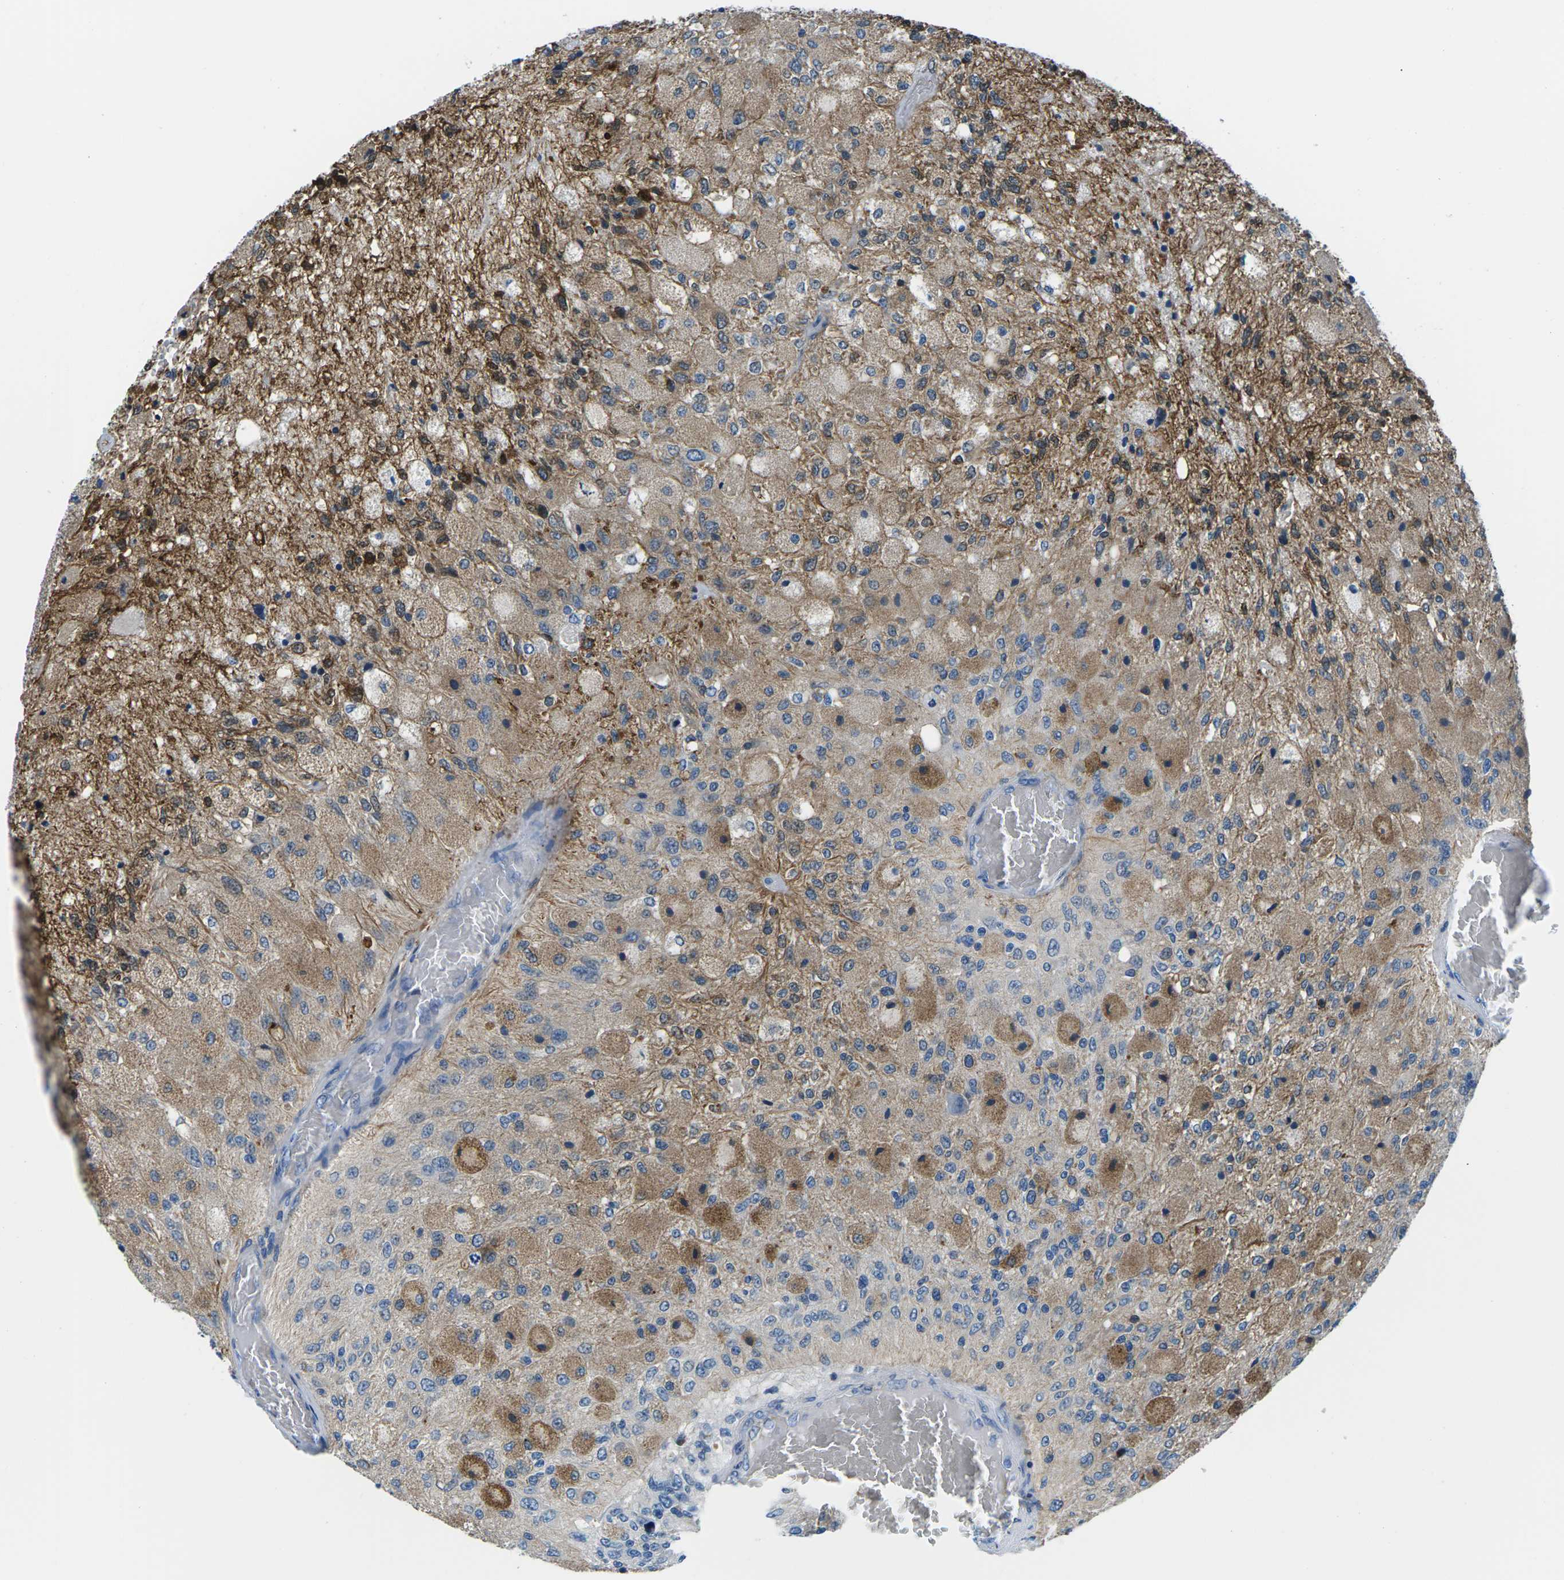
{"staining": {"intensity": "moderate", "quantity": ">75%", "location": "cytoplasmic/membranous"}, "tissue": "glioma", "cell_type": "Tumor cells", "image_type": "cancer", "snomed": [{"axis": "morphology", "description": "Normal tissue, NOS"}, {"axis": "morphology", "description": "Glioma, malignant, High grade"}, {"axis": "topography", "description": "Cerebral cortex"}], "caption": "High-power microscopy captured an immunohistochemistry (IHC) histopathology image of high-grade glioma (malignant), revealing moderate cytoplasmic/membranous expression in approximately >75% of tumor cells.", "gene": "SOCS4", "patient": {"sex": "male", "age": 77}}